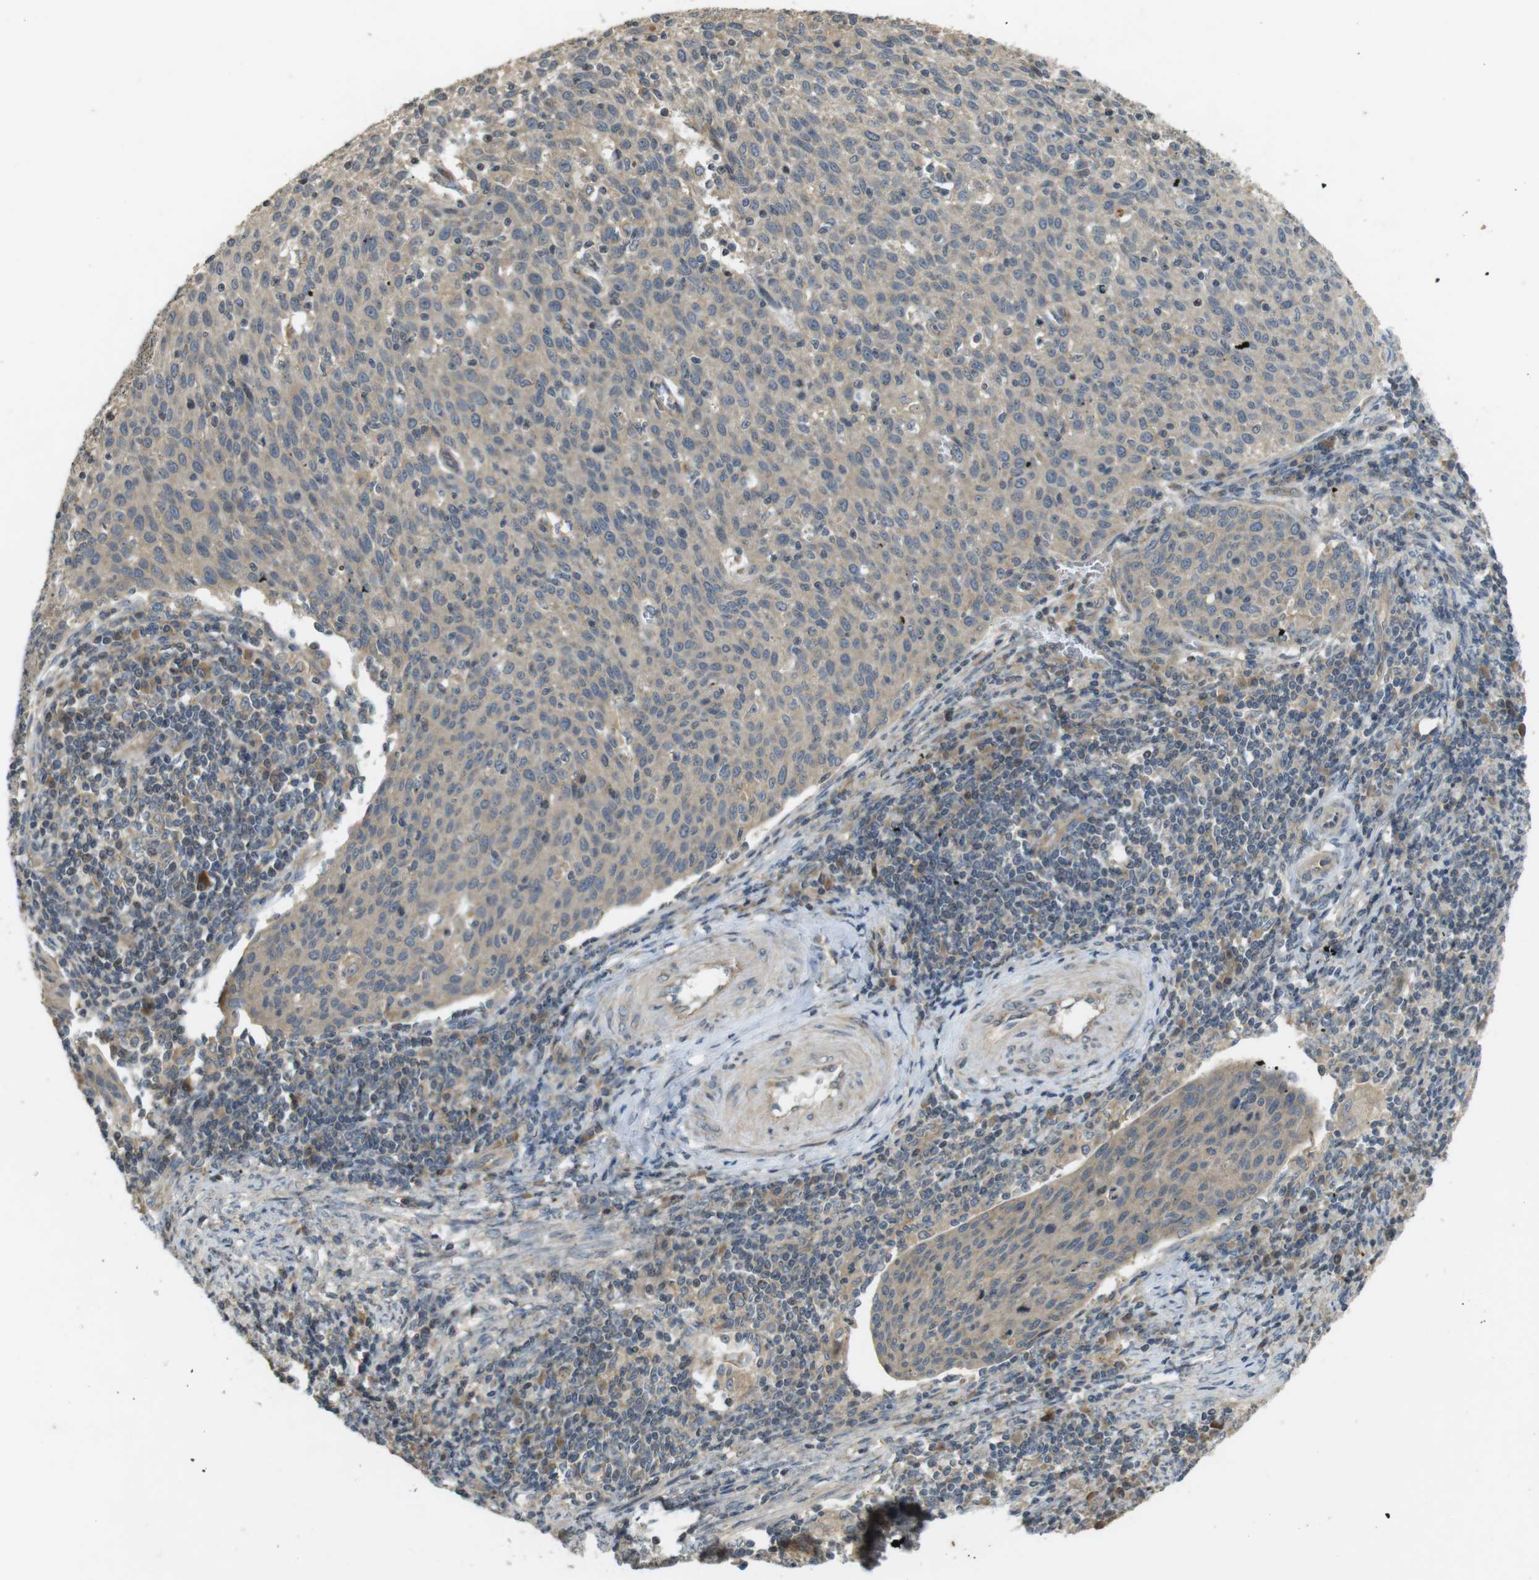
{"staining": {"intensity": "weak", "quantity": ">75%", "location": "cytoplasmic/membranous"}, "tissue": "cervical cancer", "cell_type": "Tumor cells", "image_type": "cancer", "snomed": [{"axis": "morphology", "description": "Squamous cell carcinoma, NOS"}, {"axis": "topography", "description": "Cervix"}], "caption": "The histopathology image reveals a brown stain indicating the presence of a protein in the cytoplasmic/membranous of tumor cells in squamous cell carcinoma (cervical).", "gene": "CLTC", "patient": {"sex": "female", "age": 38}}